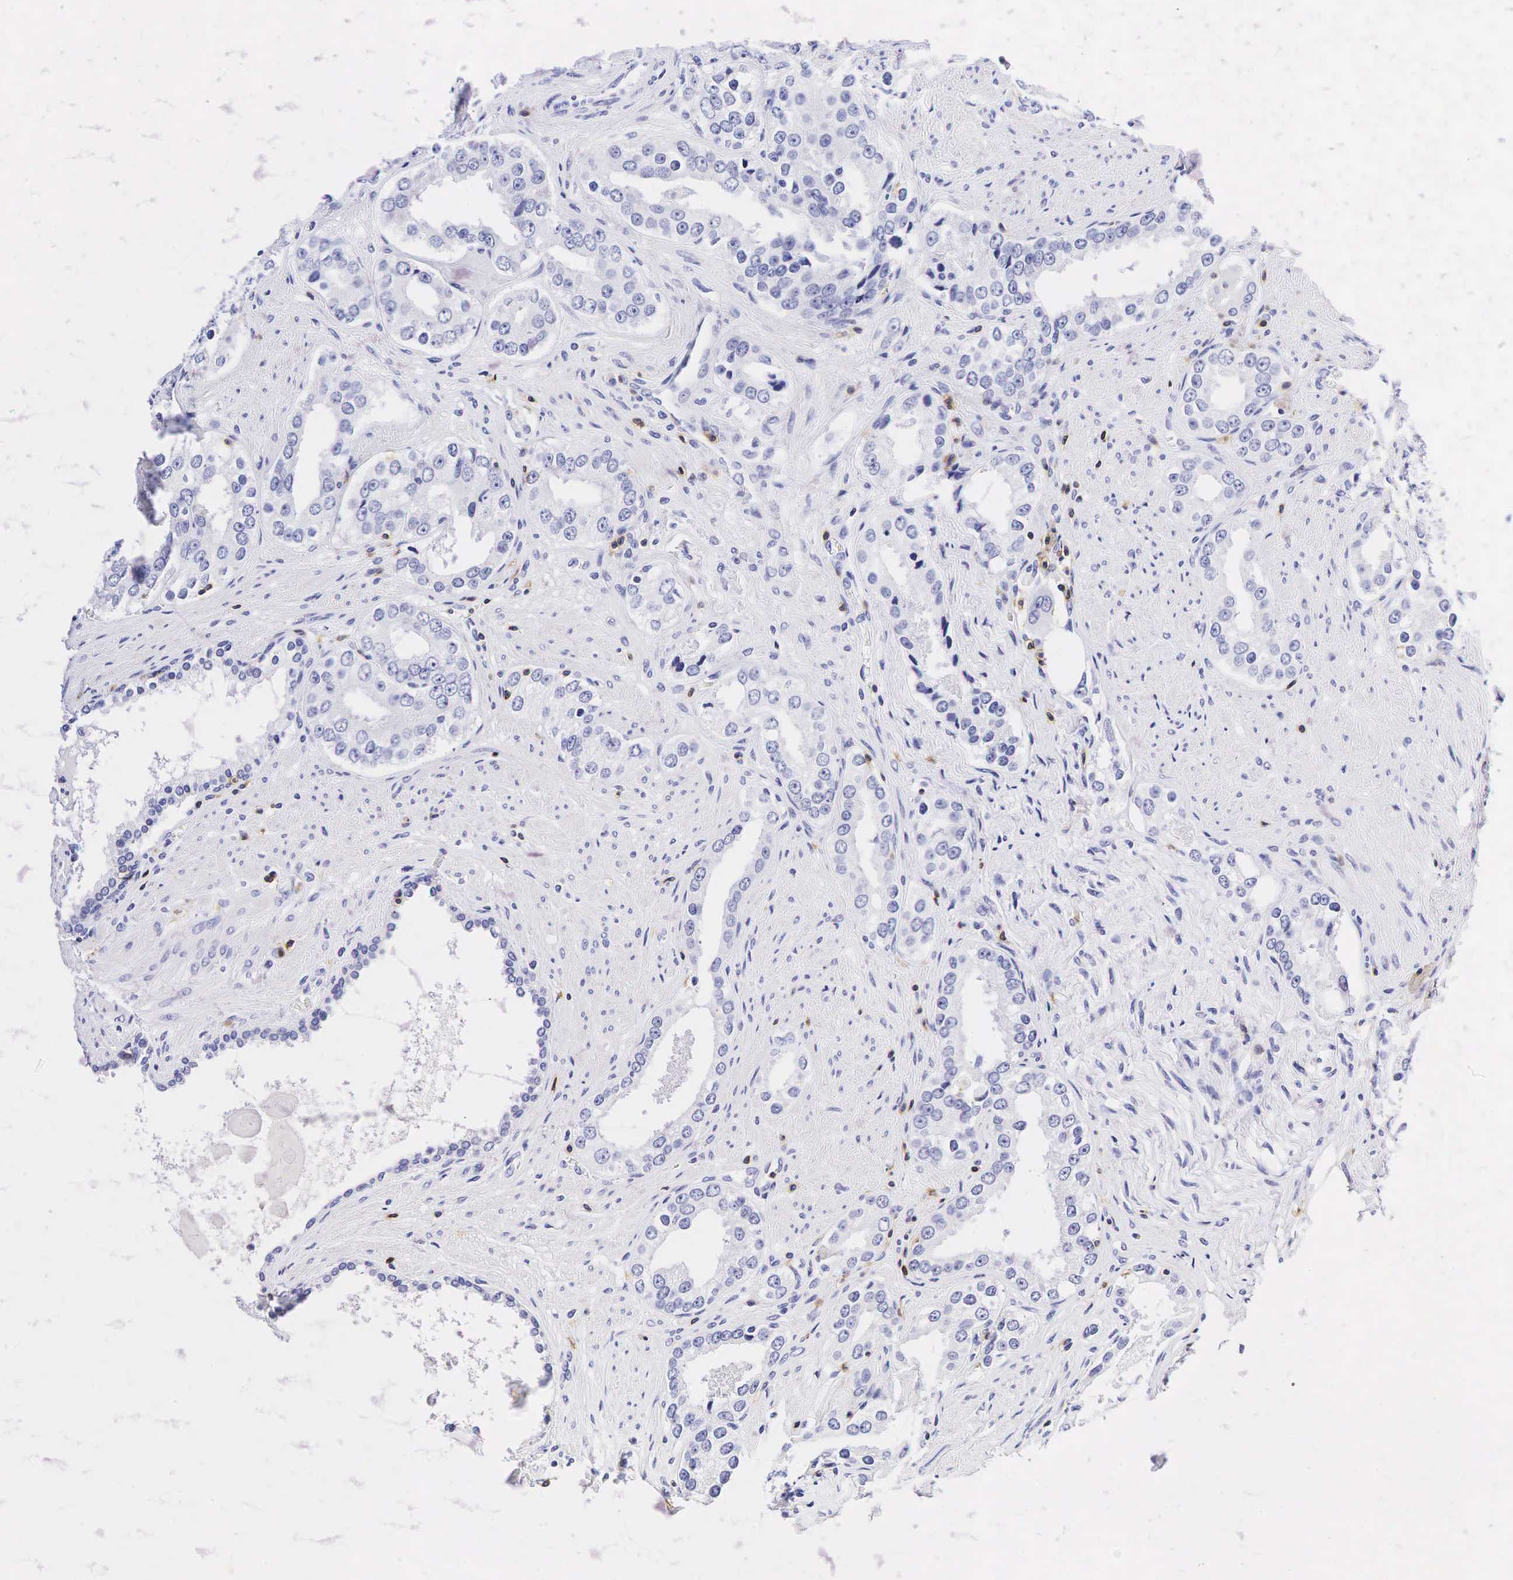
{"staining": {"intensity": "negative", "quantity": "none", "location": "none"}, "tissue": "prostate cancer", "cell_type": "Tumor cells", "image_type": "cancer", "snomed": [{"axis": "morphology", "description": "Adenocarcinoma, Medium grade"}, {"axis": "topography", "description": "Prostate"}], "caption": "An immunohistochemistry (IHC) histopathology image of prostate cancer (medium-grade adenocarcinoma) is shown. There is no staining in tumor cells of prostate cancer (medium-grade adenocarcinoma). Brightfield microscopy of immunohistochemistry (IHC) stained with DAB (3,3'-diaminobenzidine) (brown) and hematoxylin (blue), captured at high magnification.", "gene": "CD3E", "patient": {"sex": "male", "age": 73}}